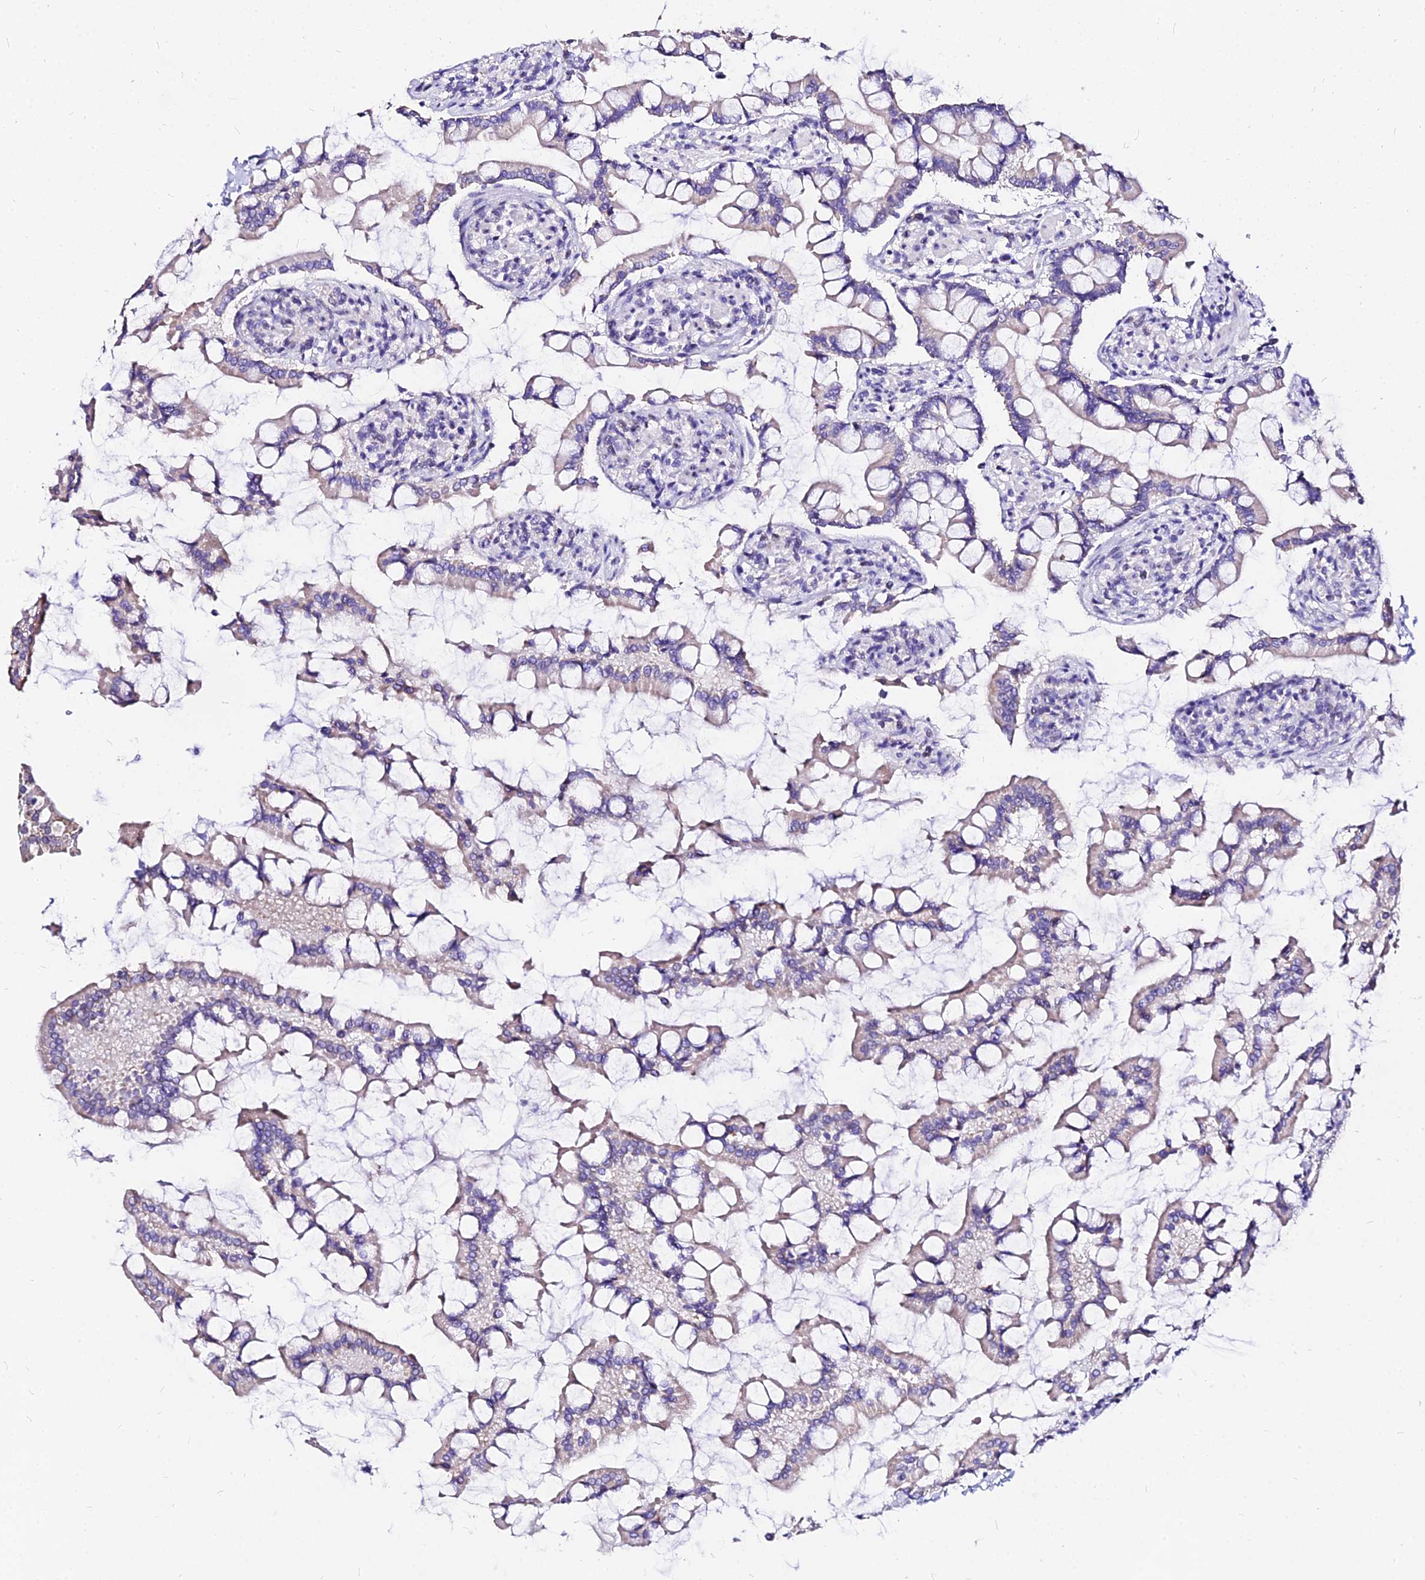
{"staining": {"intensity": "weak", "quantity": "<25%", "location": "cytoplasmic/membranous"}, "tissue": "small intestine", "cell_type": "Glandular cells", "image_type": "normal", "snomed": [{"axis": "morphology", "description": "Normal tissue, NOS"}, {"axis": "topography", "description": "Small intestine"}], "caption": "Protein analysis of normal small intestine reveals no significant positivity in glandular cells.", "gene": "CARD18", "patient": {"sex": "male", "age": 41}}